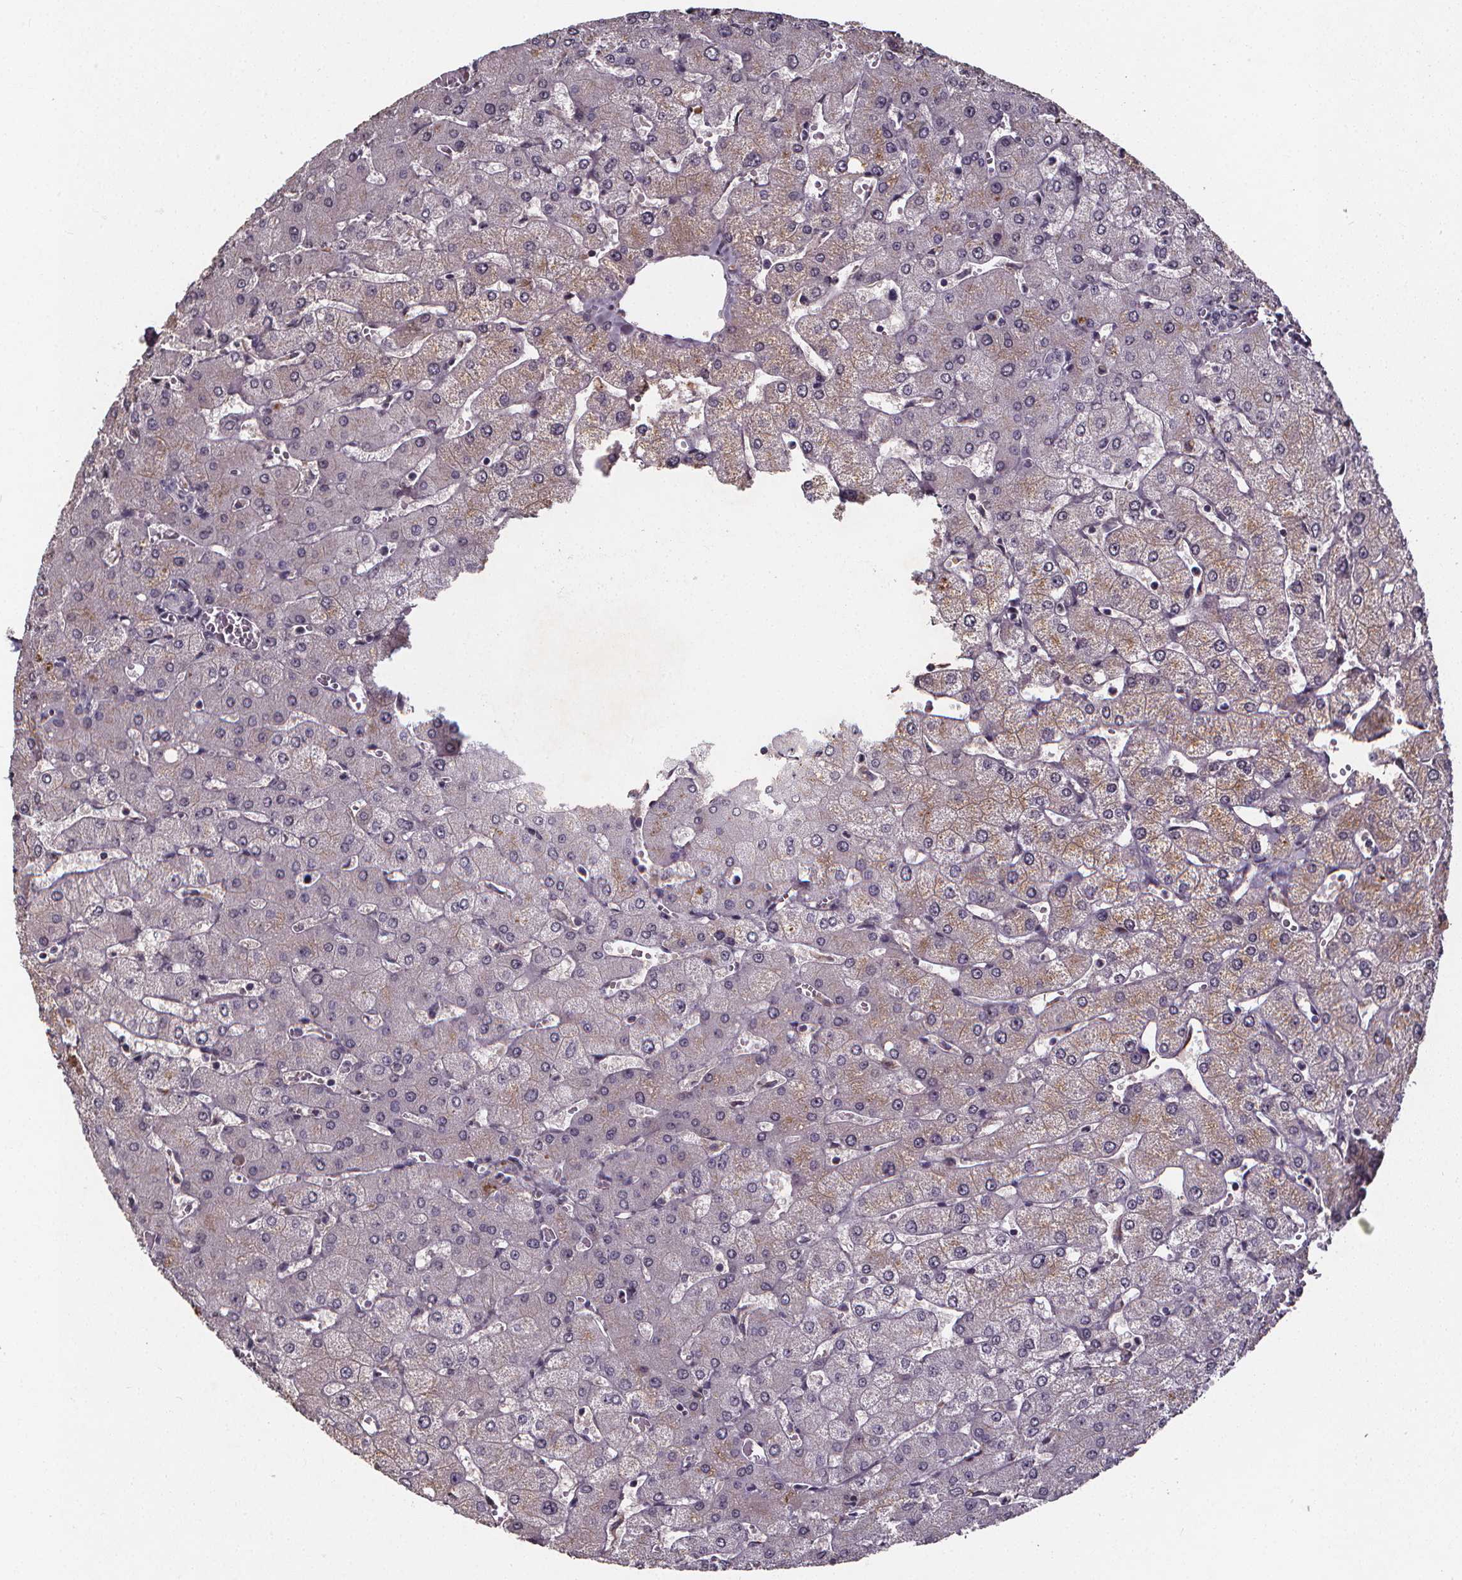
{"staining": {"intensity": "negative", "quantity": "none", "location": "none"}, "tissue": "liver", "cell_type": "Cholangiocytes", "image_type": "normal", "snomed": [{"axis": "morphology", "description": "Normal tissue, NOS"}, {"axis": "topography", "description": "Liver"}], "caption": "IHC photomicrograph of benign liver: human liver stained with DAB reveals no significant protein expression in cholangiocytes.", "gene": "SPAG8", "patient": {"sex": "female", "age": 54}}